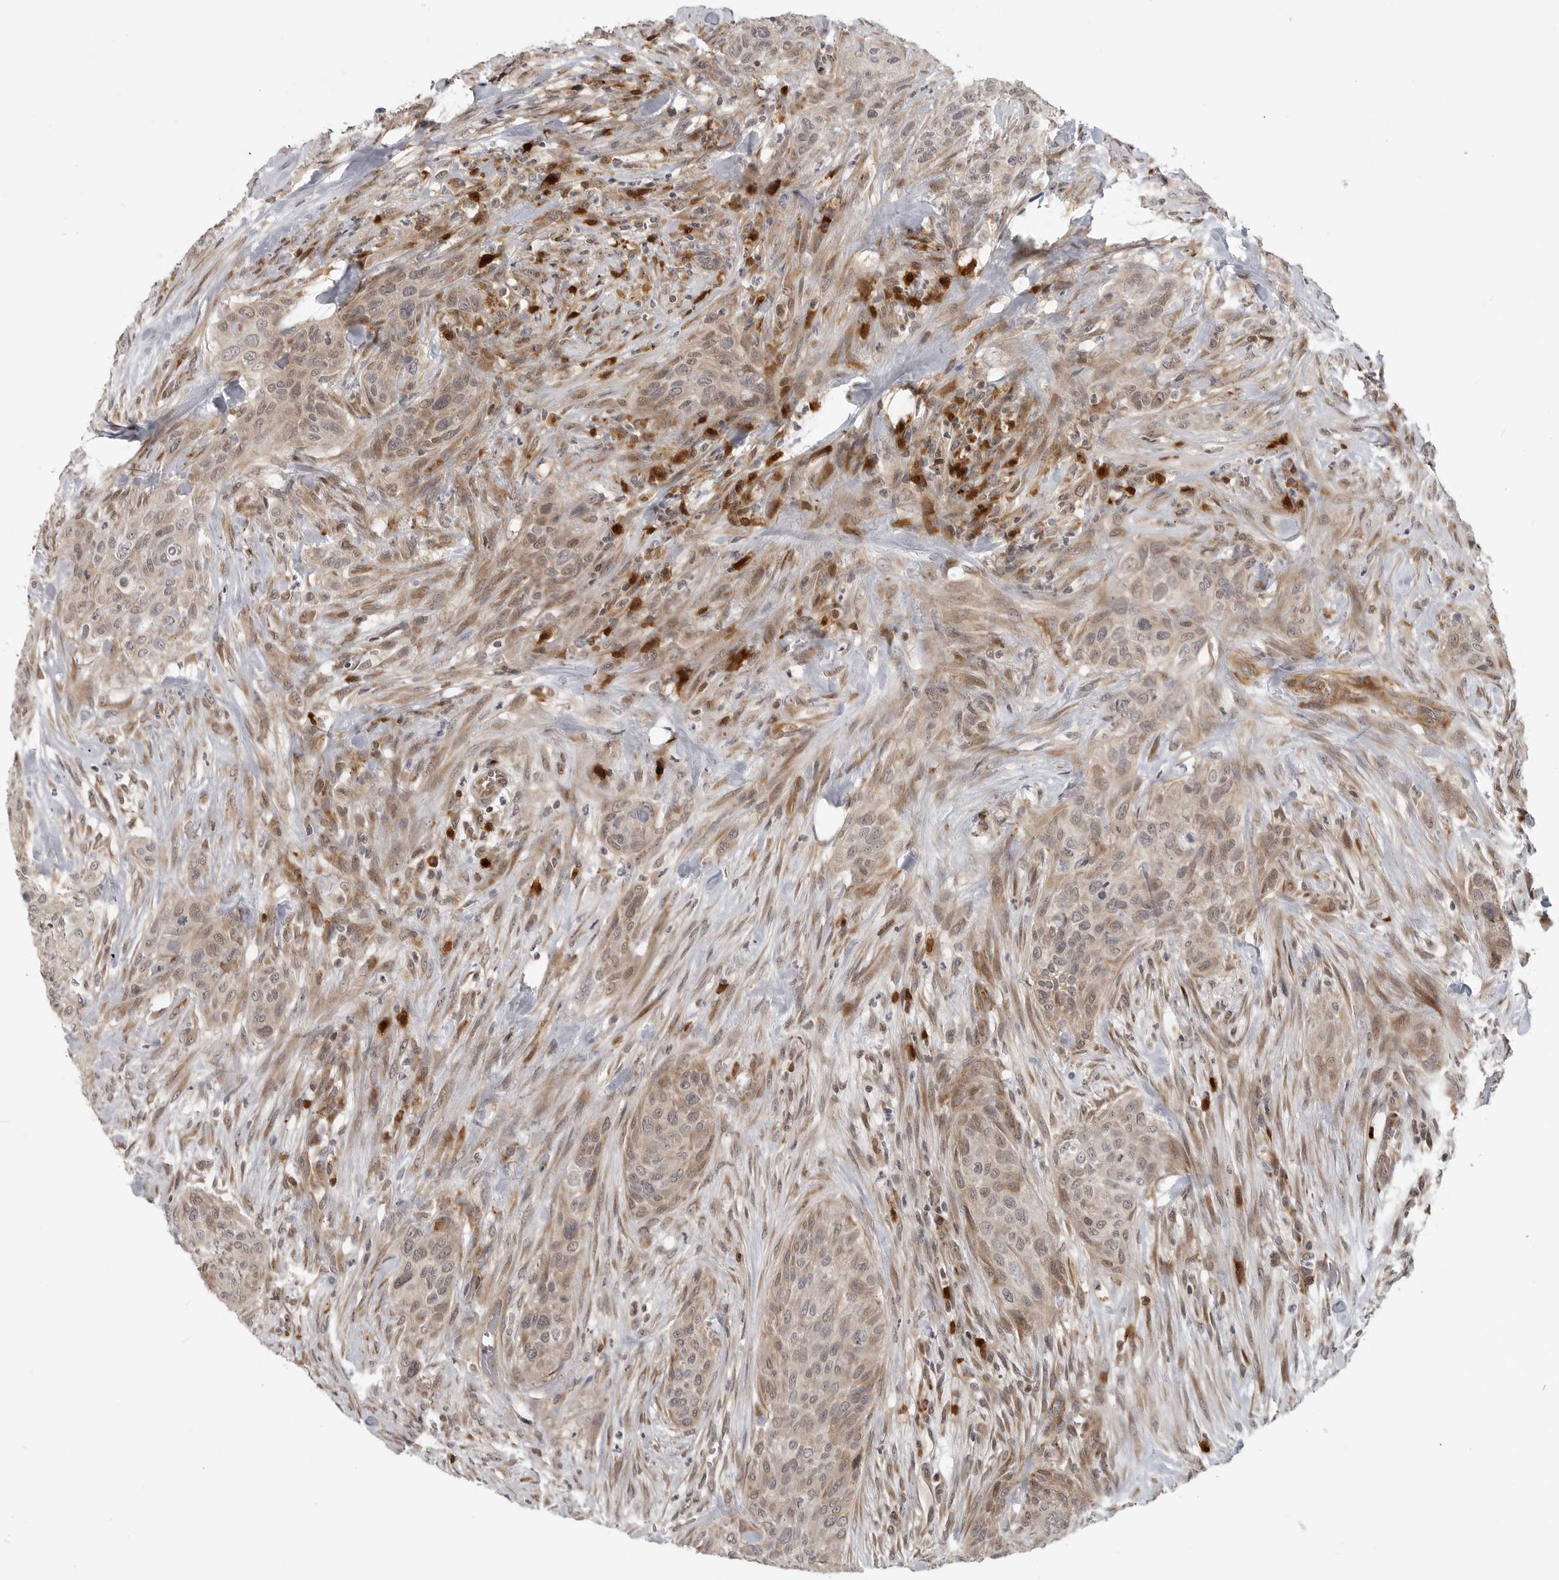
{"staining": {"intensity": "weak", "quantity": ">75%", "location": "cytoplasmic/membranous,nuclear"}, "tissue": "urothelial cancer", "cell_type": "Tumor cells", "image_type": "cancer", "snomed": [{"axis": "morphology", "description": "Urothelial carcinoma, High grade"}, {"axis": "topography", "description": "Urinary bladder"}], "caption": "Human high-grade urothelial carcinoma stained with a protein marker reveals weak staining in tumor cells.", "gene": "CEP295NL", "patient": {"sex": "male", "age": 35}}